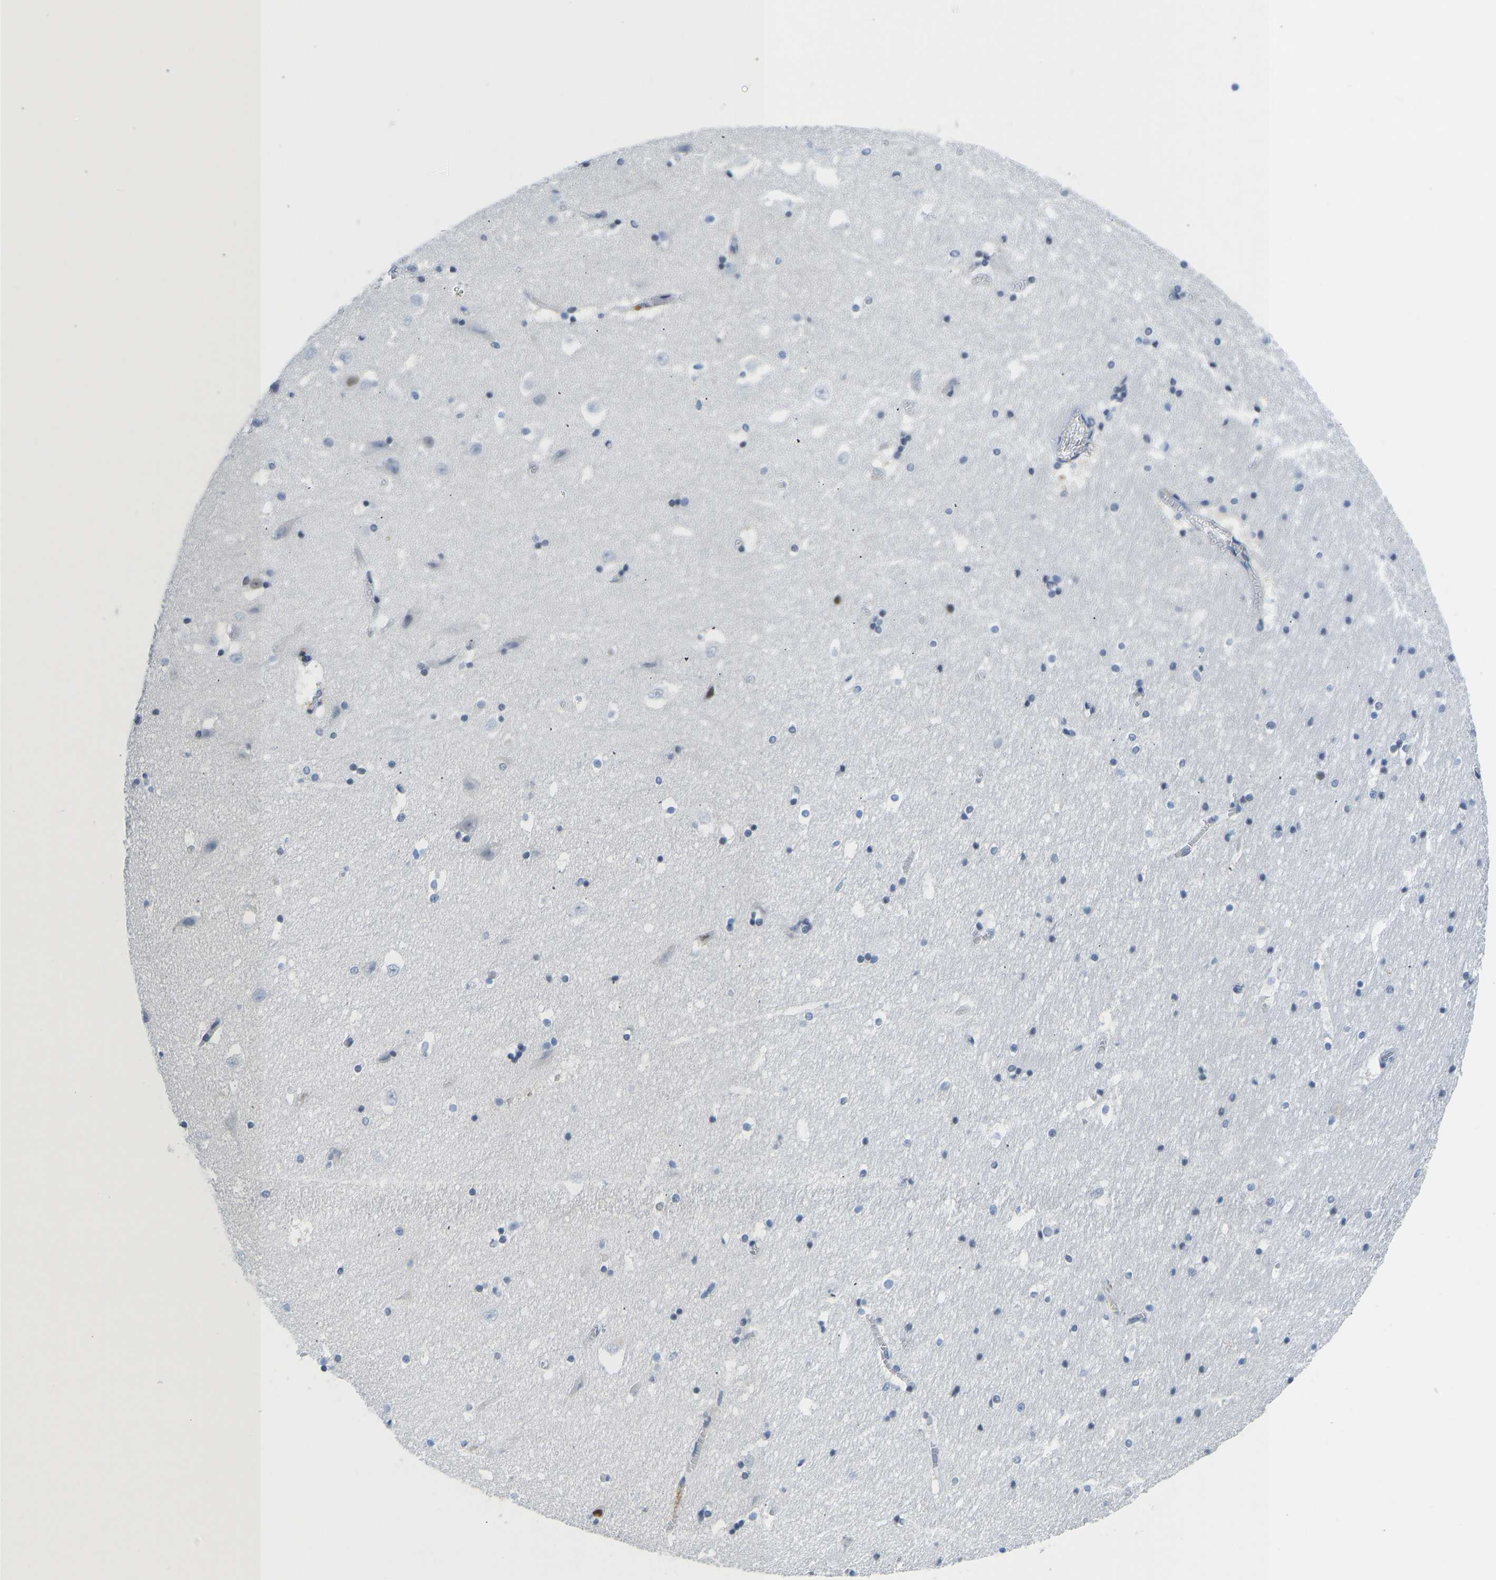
{"staining": {"intensity": "negative", "quantity": "none", "location": "none"}, "tissue": "hippocampus", "cell_type": "Glial cells", "image_type": "normal", "snomed": [{"axis": "morphology", "description": "Normal tissue, NOS"}, {"axis": "topography", "description": "Hippocampus"}], "caption": "Immunohistochemistry (IHC) photomicrograph of benign hippocampus: human hippocampus stained with DAB demonstrates no significant protein expression in glial cells. The staining is performed using DAB (3,3'-diaminobenzidine) brown chromogen with nuclei counter-stained in using hematoxylin.", "gene": "TXNDC2", "patient": {"sex": "male", "age": 45}}